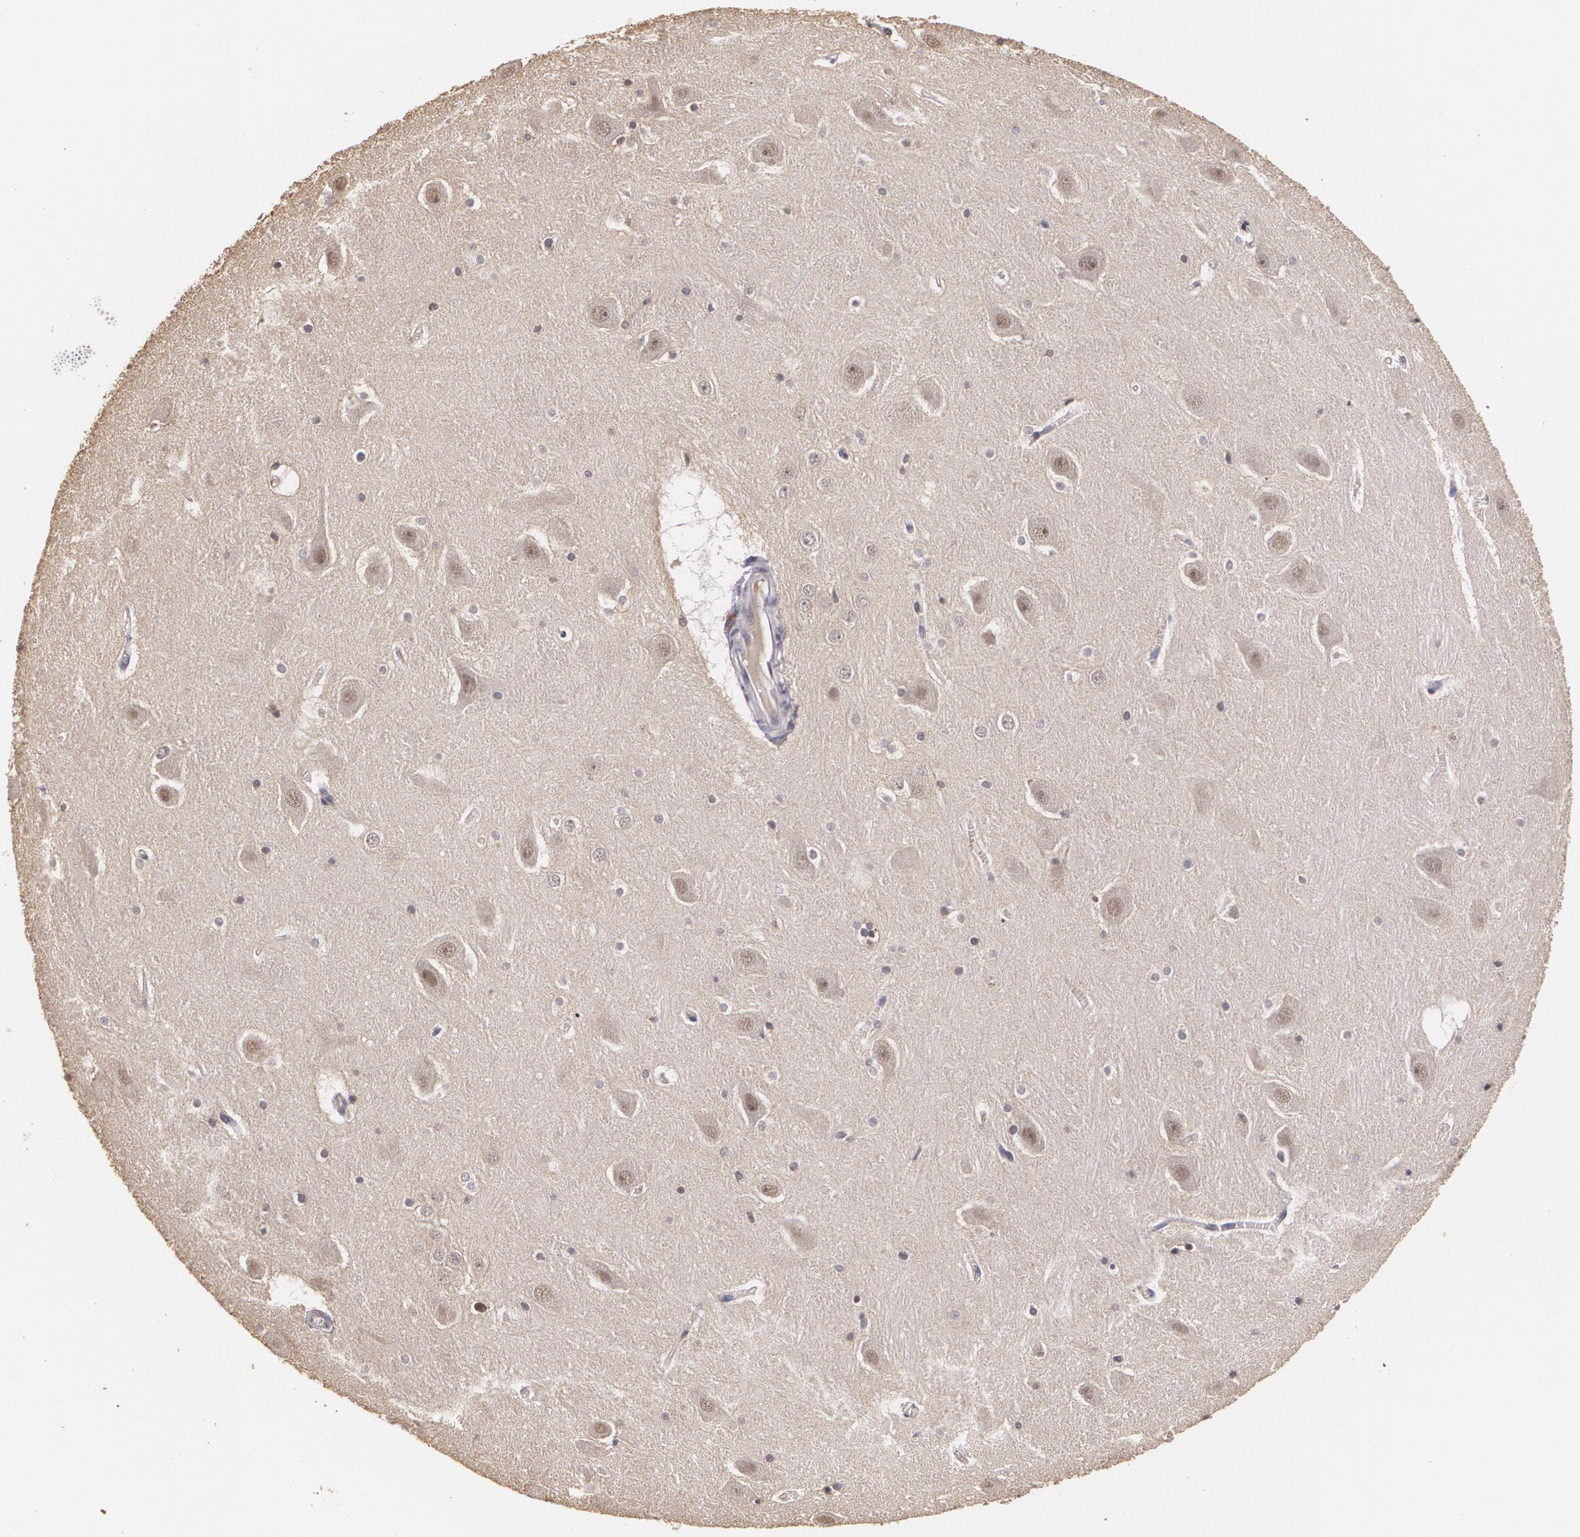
{"staining": {"intensity": "weak", "quantity": ">75%", "location": "cytoplasmic/membranous"}, "tissue": "hippocampus", "cell_type": "Glial cells", "image_type": "normal", "snomed": [{"axis": "morphology", "description": "Normal tissue, NOS"}, {"axis": "topography", "description": "Hippocampus"}], "caption": "A photomicrograph of human hippocampus stained for a protein demonstrates weak cytoplasmic/membranous brown staining in glial cells.", "gene": "BRCA1", "patient": {"sex": "male", "age": 45}}